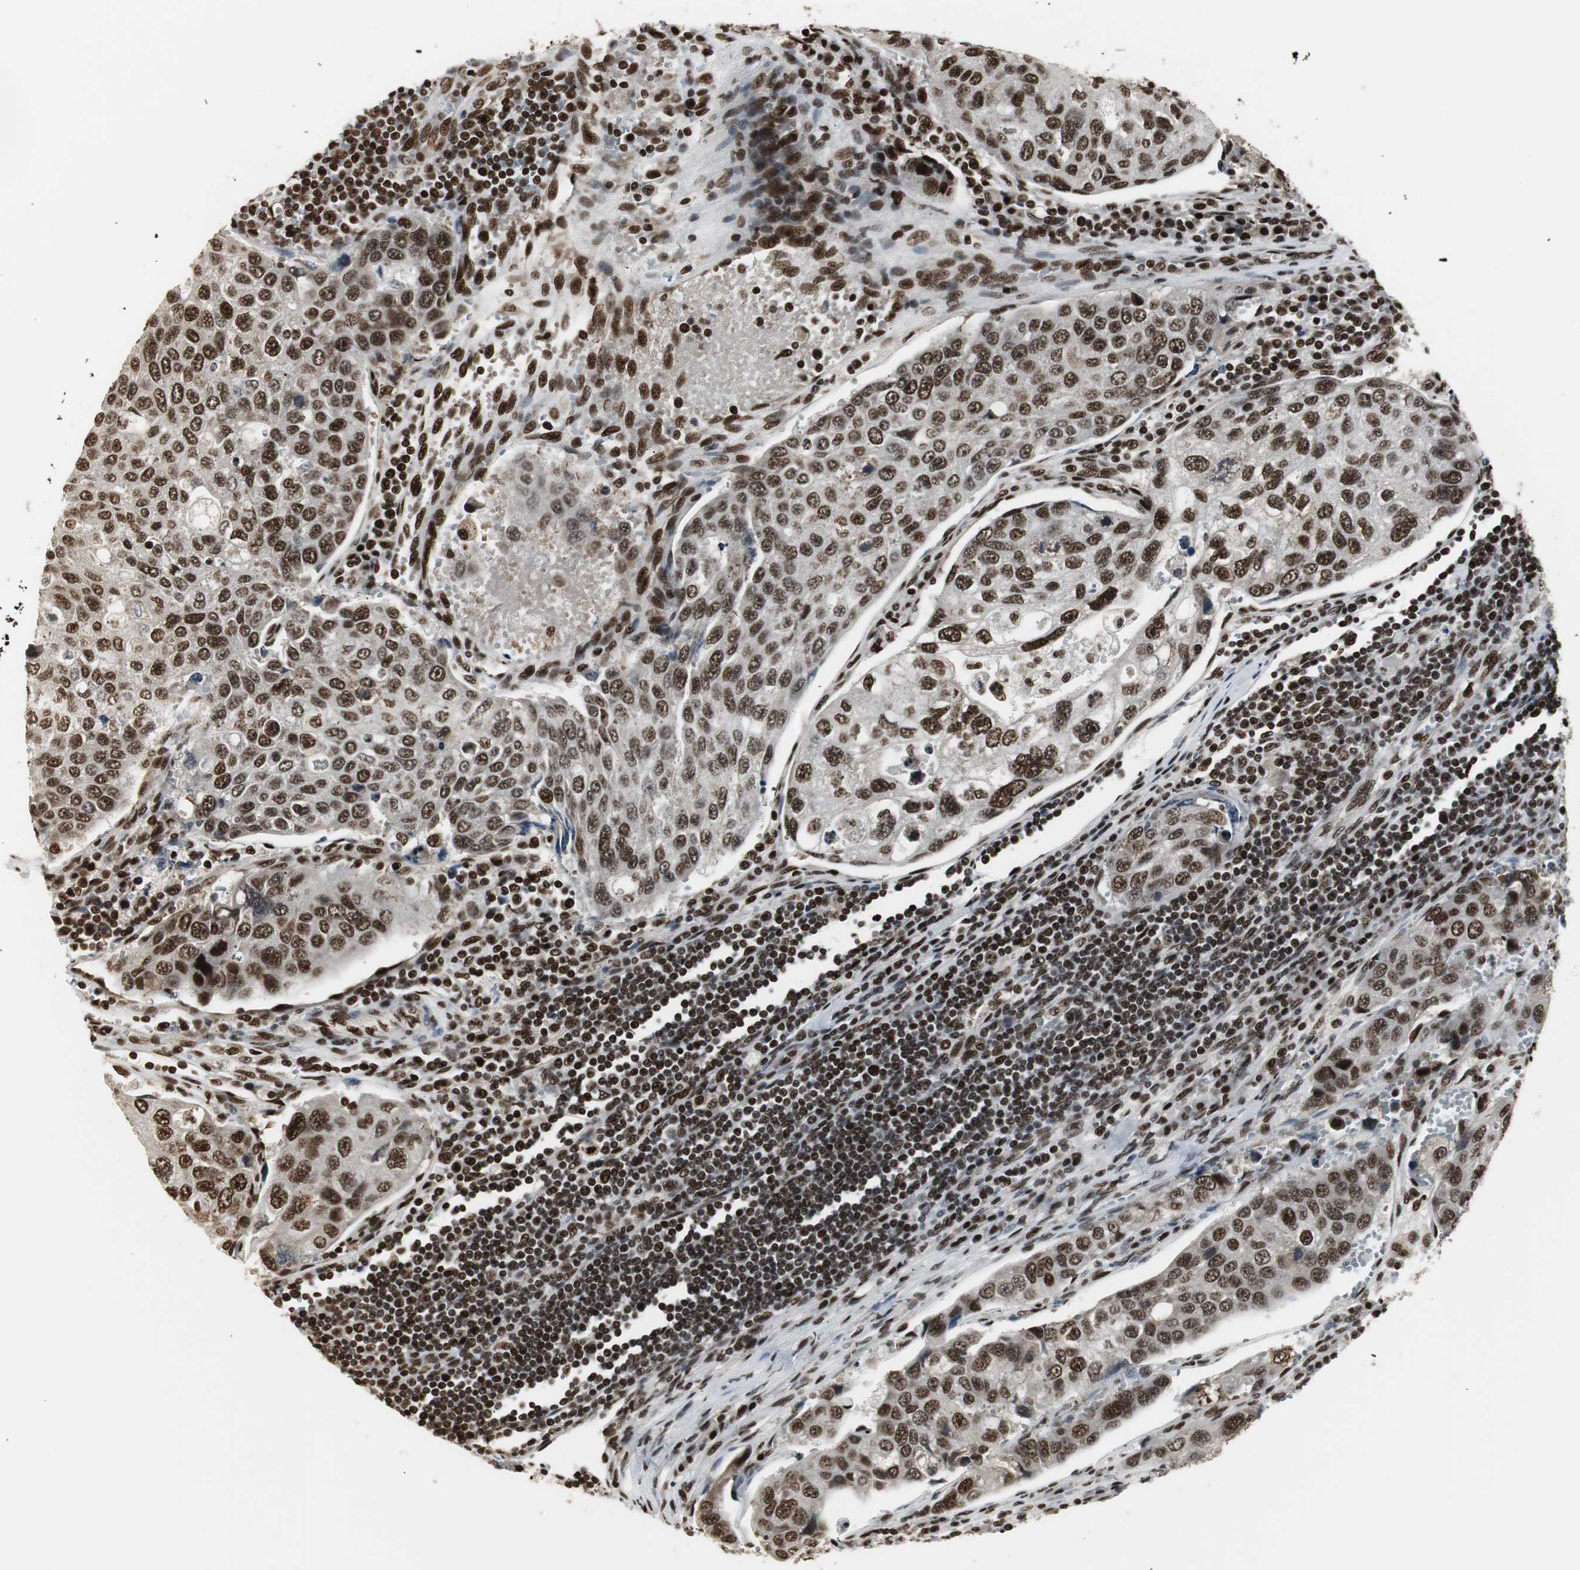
{"staining": {"intensity": "strong", "quantity": ">75%", "location": "nuclear"}, "tissue": "urothelial cancer", "cell_type": "Tumor cells", "image_type": "cancer", "snomed": [{"axis": "morphology", "description": "Urothelial carcinoma, High grade"}, {"axis": "topography", "description": "Lymph node"}, {"axis": "topography", "description": "Urinary bladder"}], "caption": "Protein staining by immunohistochemistry reveals strong nuclear expression in about >75% of tumor cells in urothelial carcinoma (high-grade).", "gene": "PARN", "patient": {"sex": "male", "age": 51}}